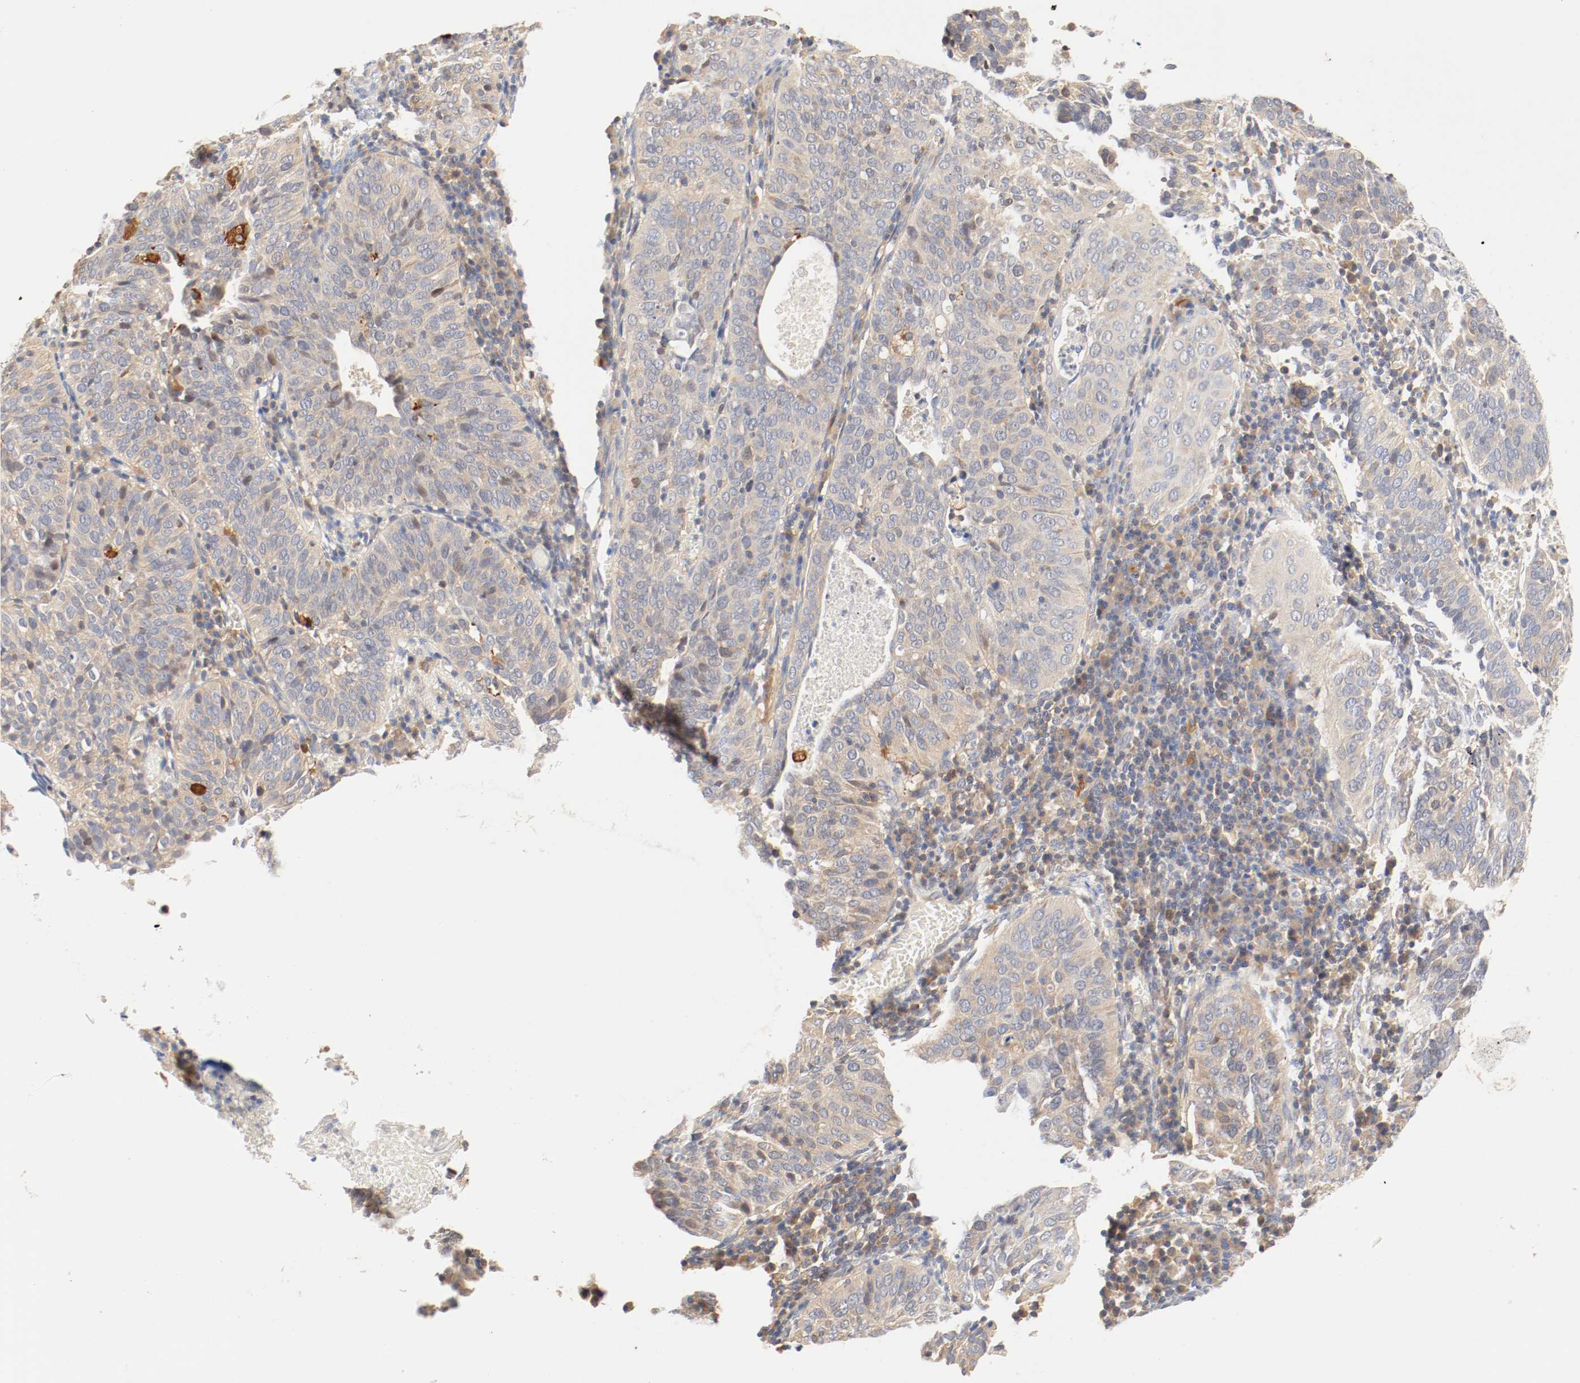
{"staining": {"intensity": "moderate", "quantity": ">75%", "location": "cytoplasmic/membranous"}, "tissue": "cervical cancer", "cell_type": "Tumor cells", "image_type": "cancer", "snomed": [{"axis": "morphology", "description": "Squamous cell carcinoma, NOS"}, {"axis": "topography", "description": "Cervix"}], "caption": "Cervical cancer (squamous cell carcinoma) tissue demonstrates moderate cytoplasmic/membranous expression in approximately >75% of tumor cells, visualized by immunohistochemistry.", "gene": "GIT1", "patient": {"sex": "female", "age": 39}}